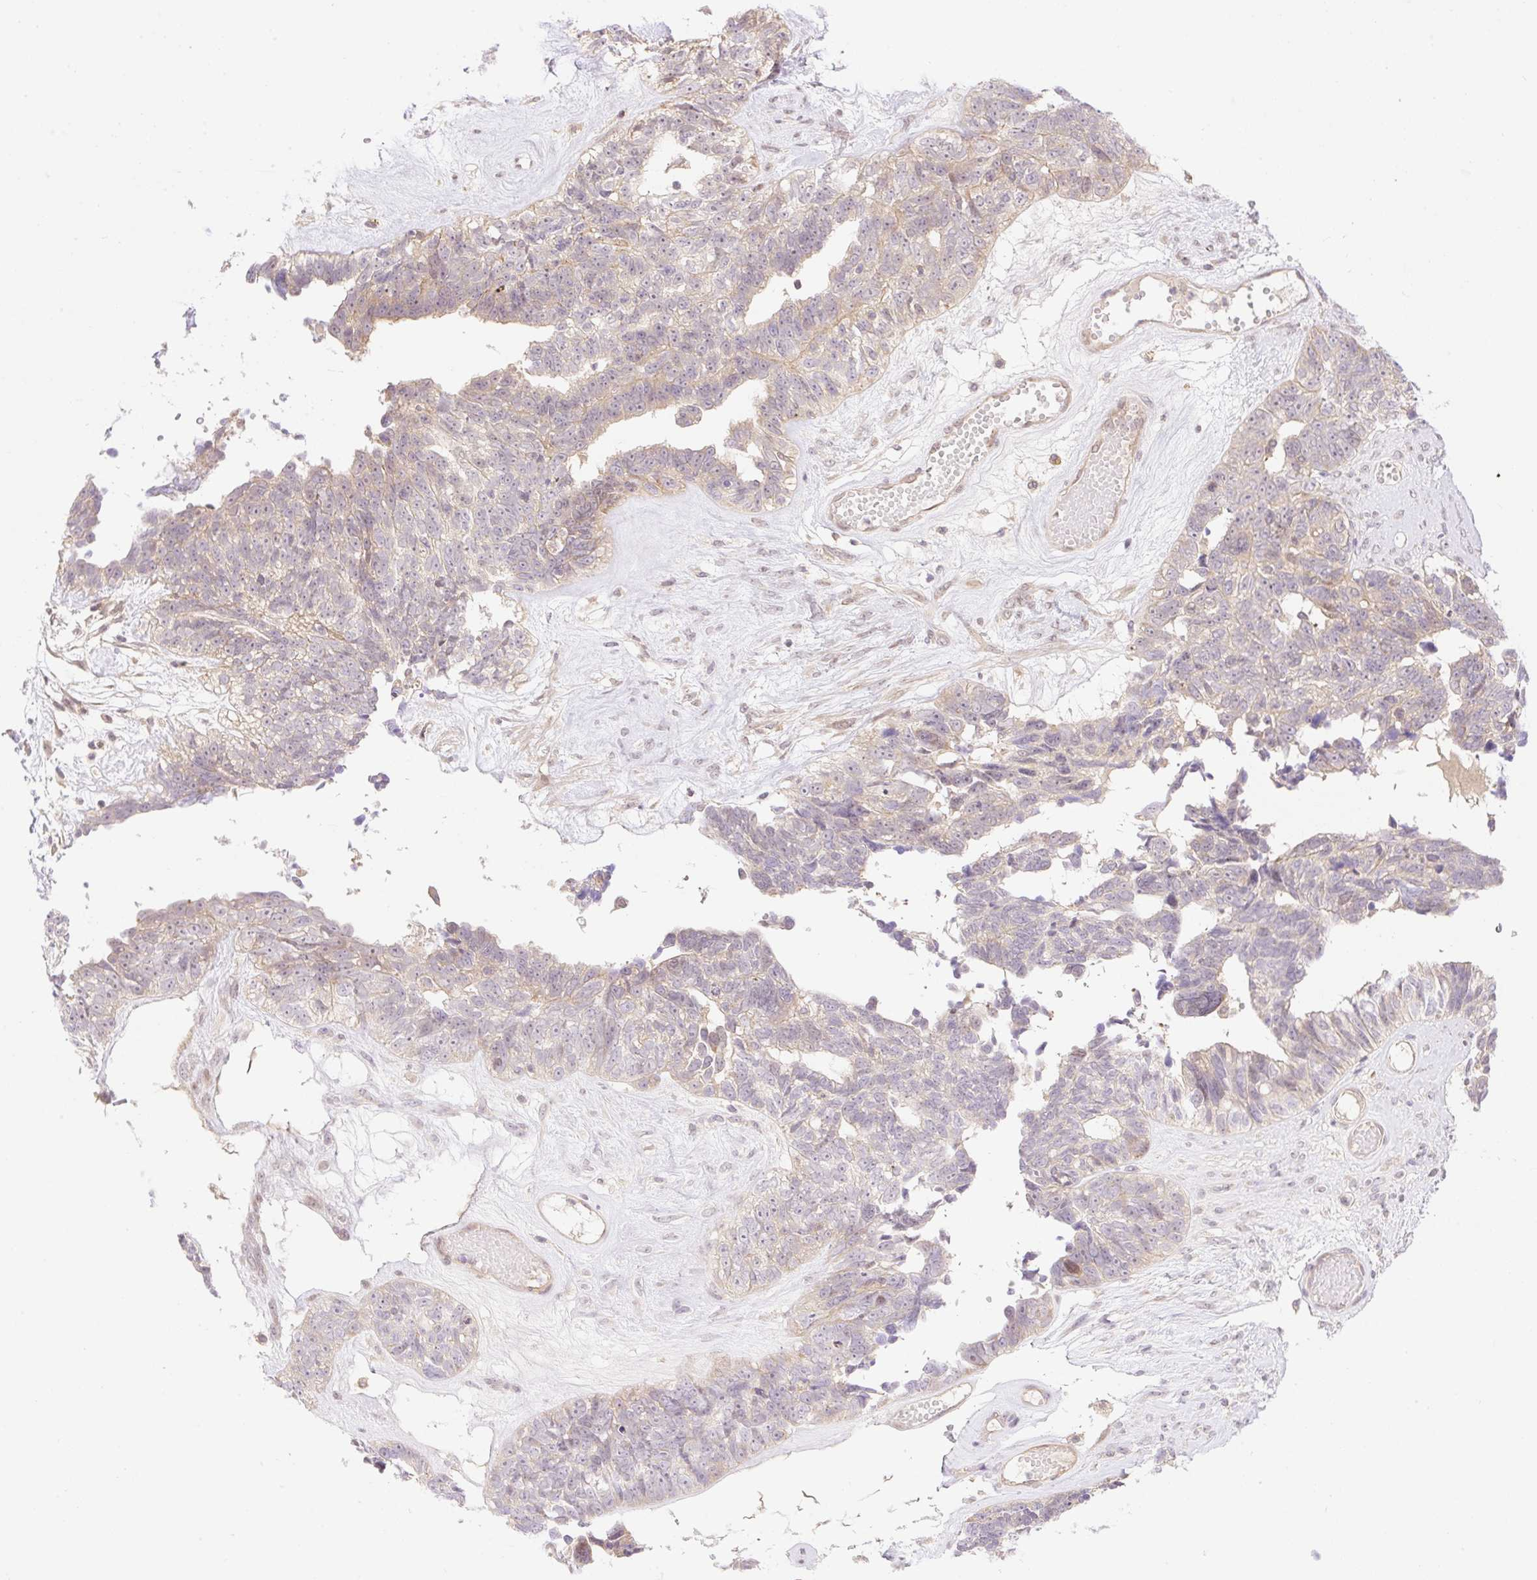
{"staining": {"intensity": "weak", "quantity": "<25%", "location": "cytoplasmic/membranous"}, "tissue": "ovarian cancer", "cell_type": "Tumor cells", "image_type": "cancer", "snomed": [{"axis": "morphology", "description": "Cystadenocarcinoma, serous, NOS"}, {"axis": "topography", "description": "Ovary"}], "caption": "DAB (3,3'-diaminobenzidine) immunohistochemical staining of human ovarian serous cystadenocarcinoma displays no significant expression in tumor cells. (IHC, brightfield microscopy, high magnification).", "gene": "VPS25", "patient": {"sex": "female", "age": 79}}